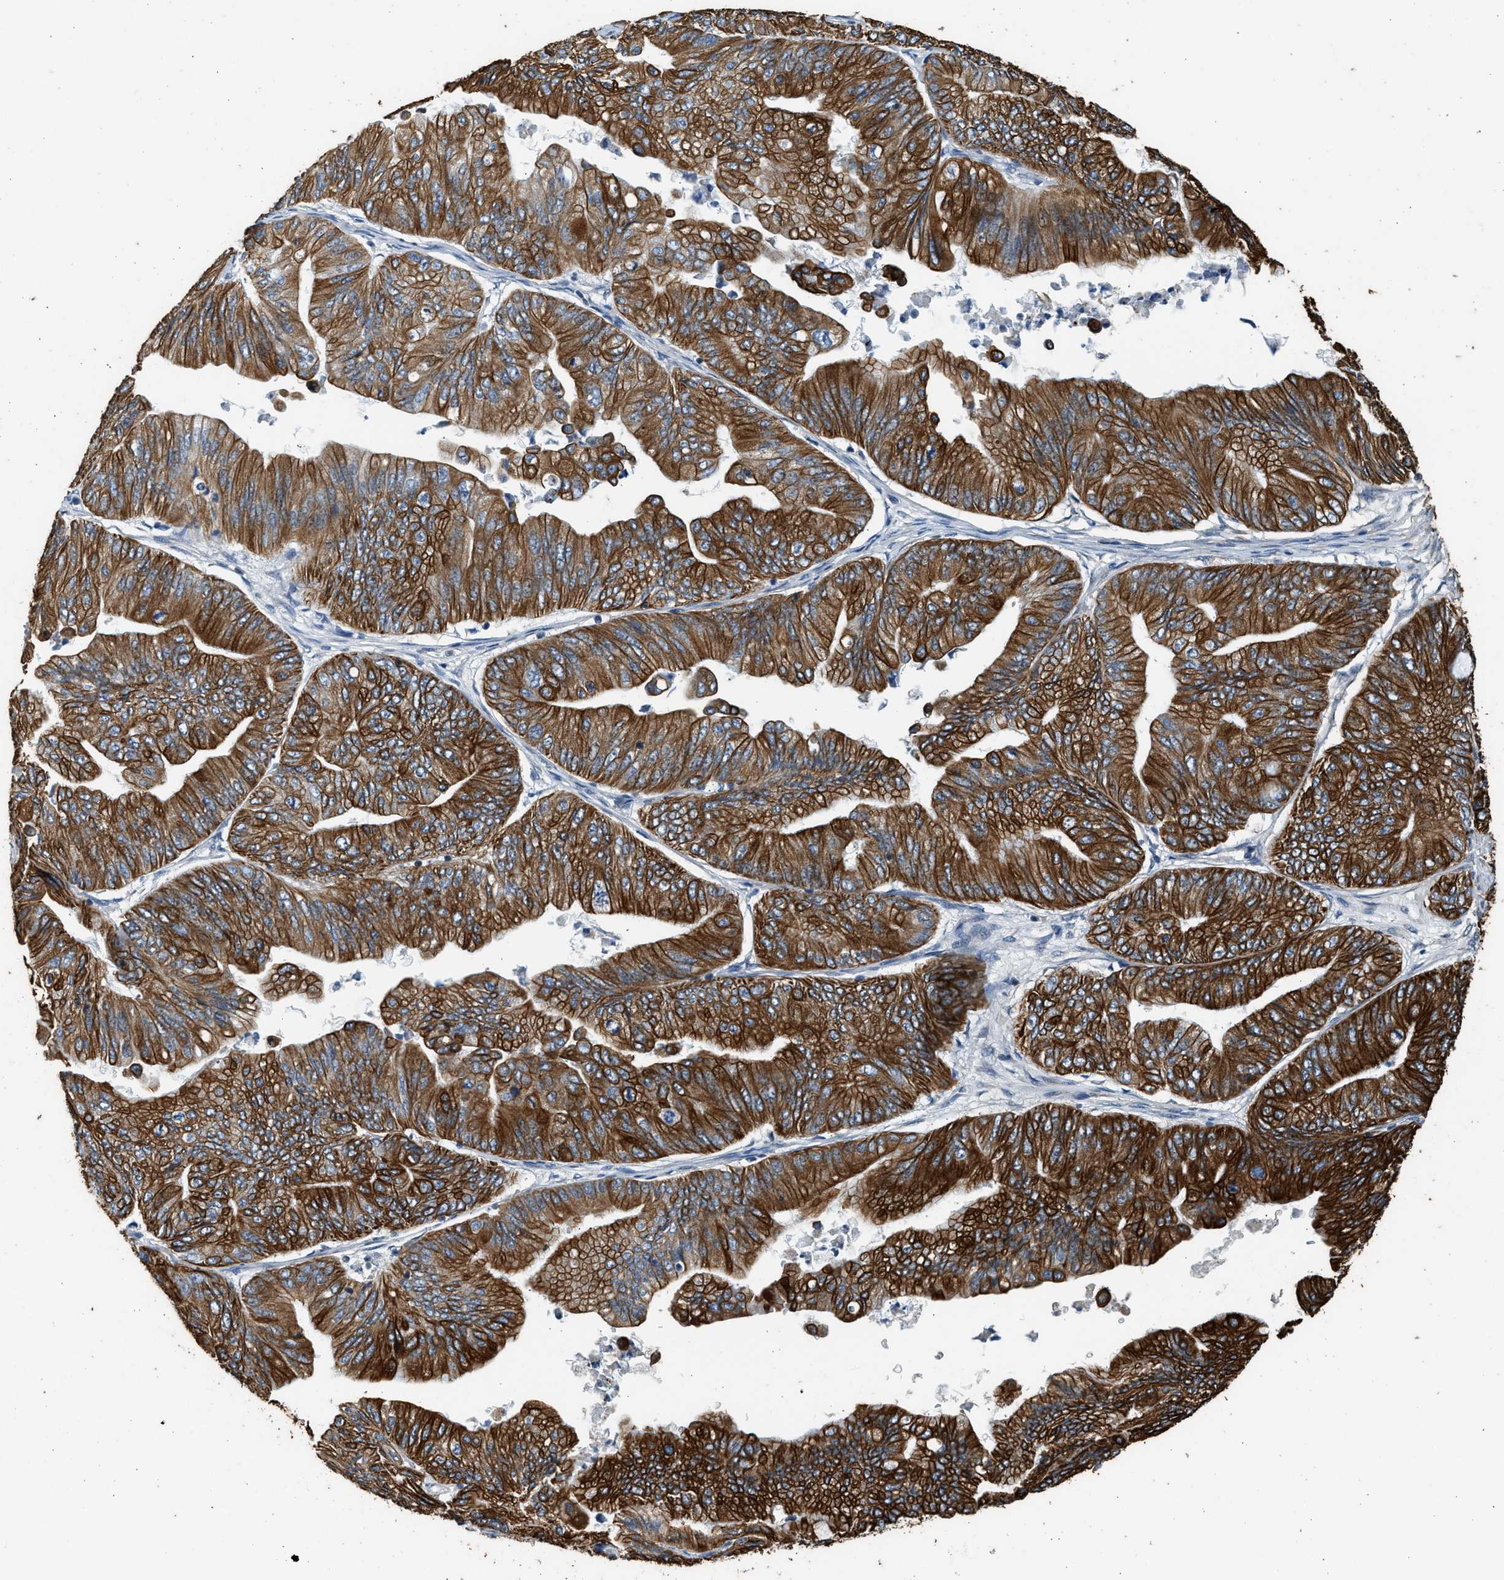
{"staining": {"intensity": "strong", "quantity": ">75%", "location": "cytoplasmic/membranous"}, "tissue": "ovarian cancer", "cell_type": "Tumor cells", "image_type": "cancer", "snomed": [{"axis": "morphology", "description": "Cystadenocarcinoma, mucinous, NOS"}, {"axis": "topography", "description": "Ovary"}], "caption": "Immunohistochemistry histopathology image of ovarian cancer stained for a protein (brown), which demonstrates high levels of strong cytoplasmic/membranous expression in about >75% of tumor cells.", "gene": "PCLO", "patient": {"sex": "female", "age": 61}}